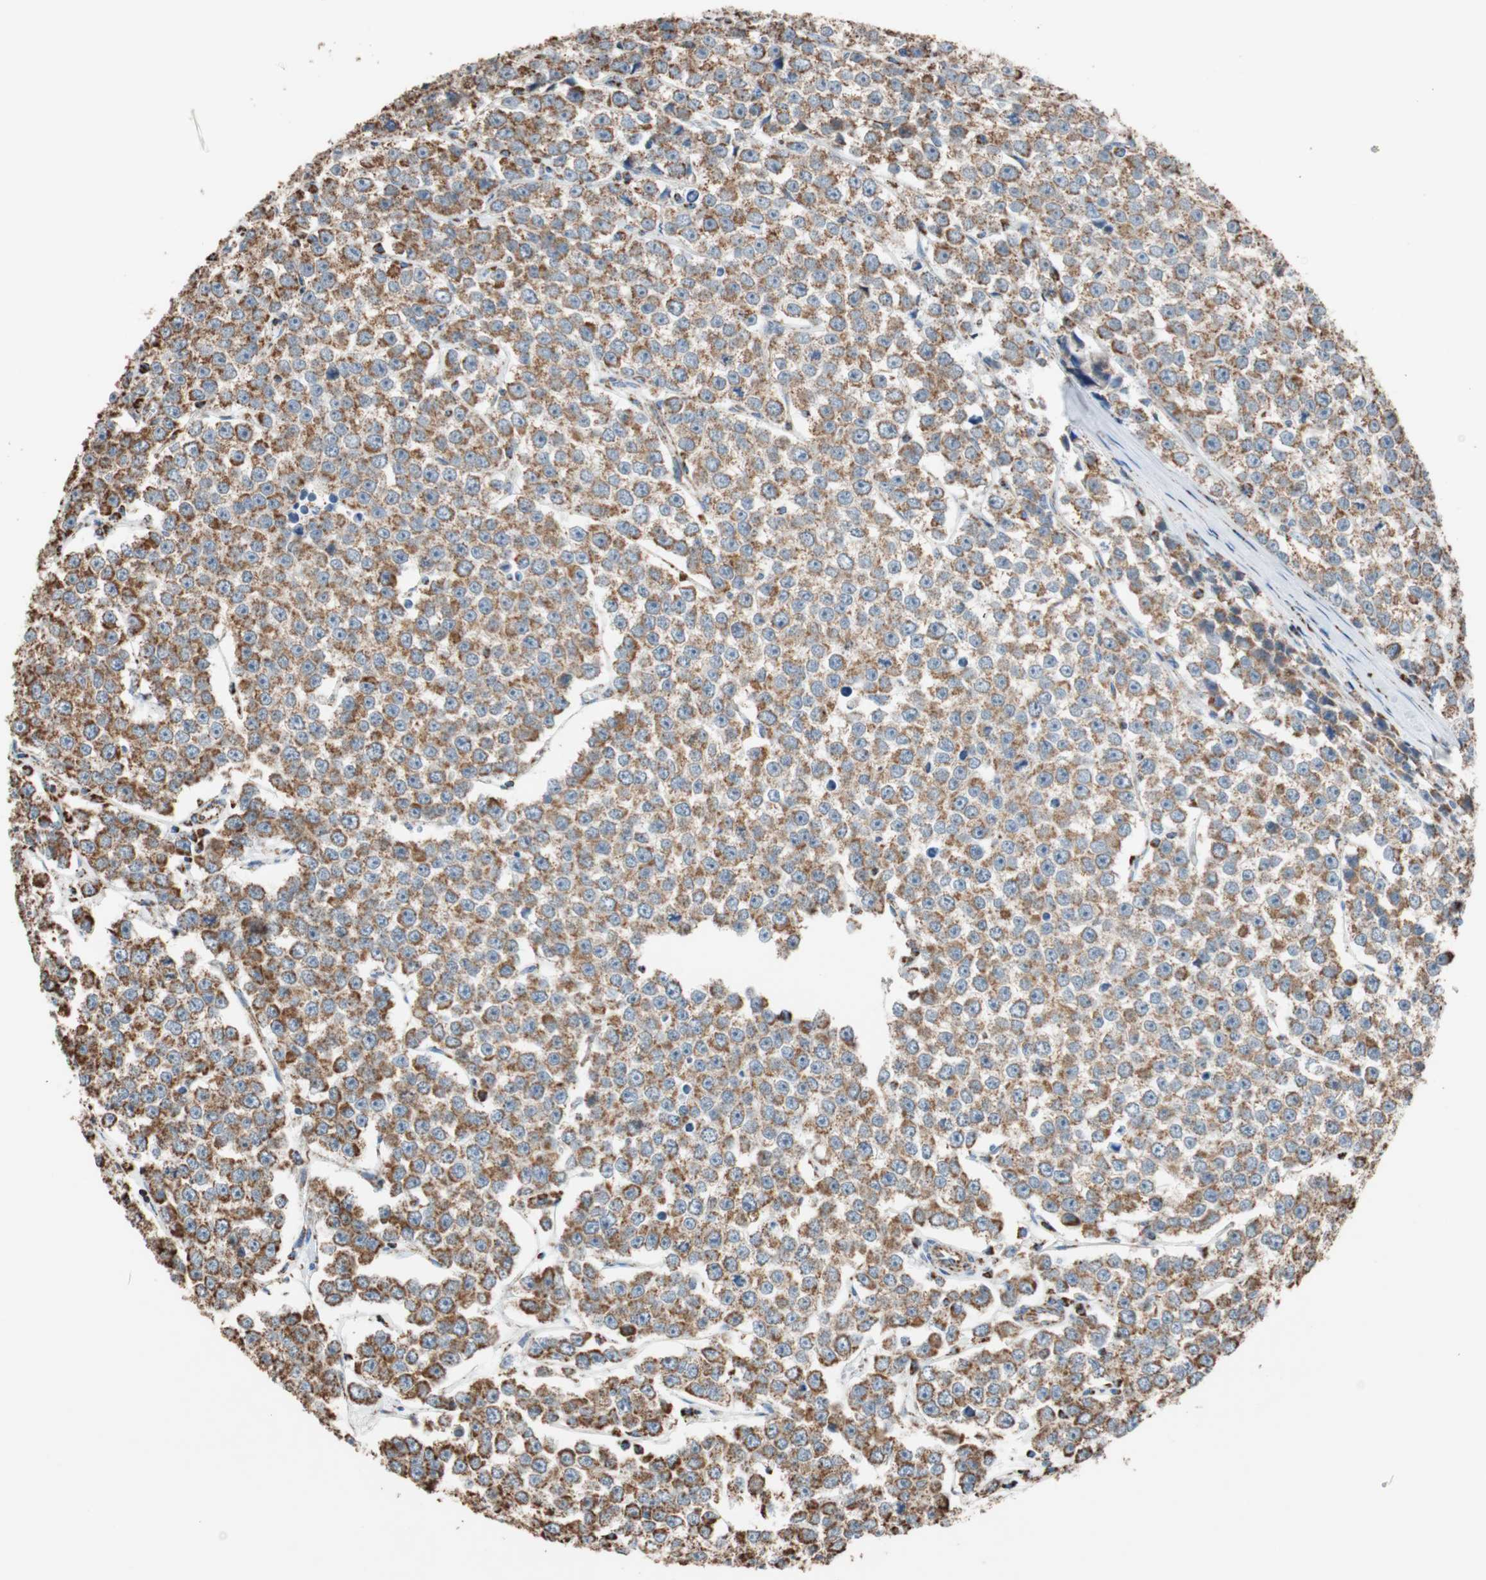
{"staining": {"intensity": "strong", "quantity": ">75%", "location": "cytoplasmic/membranous"}, "tissue": "testis cancer", "cell_type": "Tumor cells", "image_type": "cancer", "snomed": [{"axis": "morphology", "description": "Seminoma, NOS"}, {"axis": "morphology", "description": "Carcinoma, Embryonal, NOS"}, {"axis": "topography", "description": "Testis"}], "caption": "Seminoma (testis) was stained to show a protein in brown. There is high levels of strong cytoplasmic/membranous expression in approximately >75% of tumor cells.", "gene": "PCSK4", "patient": {"sex": "male", "age": 52}}